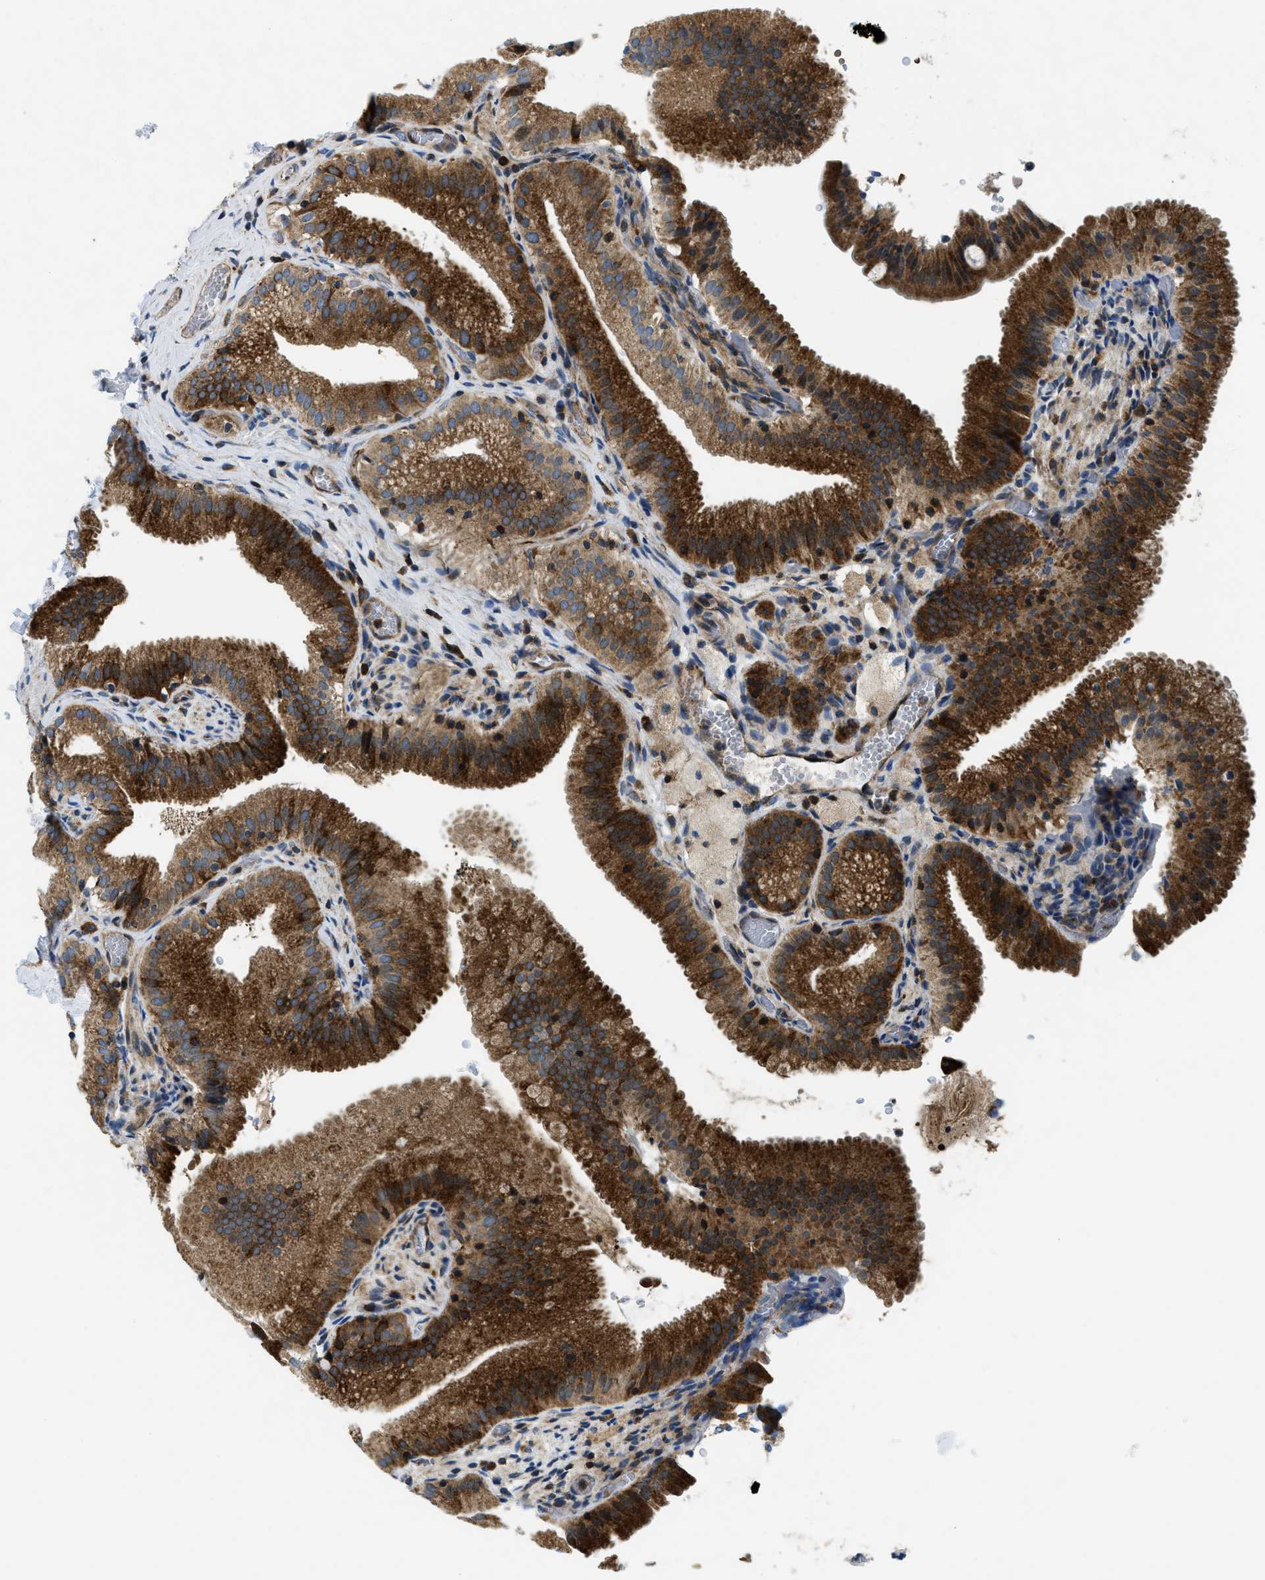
{"staining": {"intensity": "strong", "quantity": ">75%", "location": "cytoplasmic/membranous"}, "tissue": "gallbladder", "cell_type": "Glandular cells", "image_type": "normal", "snomed": [{"axis": "morphology", "description": "Normal tissue, NOS"}, {"axis": "topography", "description": "Gallbladder"}], "caption": "Immunohistochemical staining of unremarkable gallbladder displays >75% levels of strong cytoplasmic/membranous protein expression in approximately >75% of glandular cells.", "gene": "CSPG4", "patient": {"sex": "male", "age": 54}}